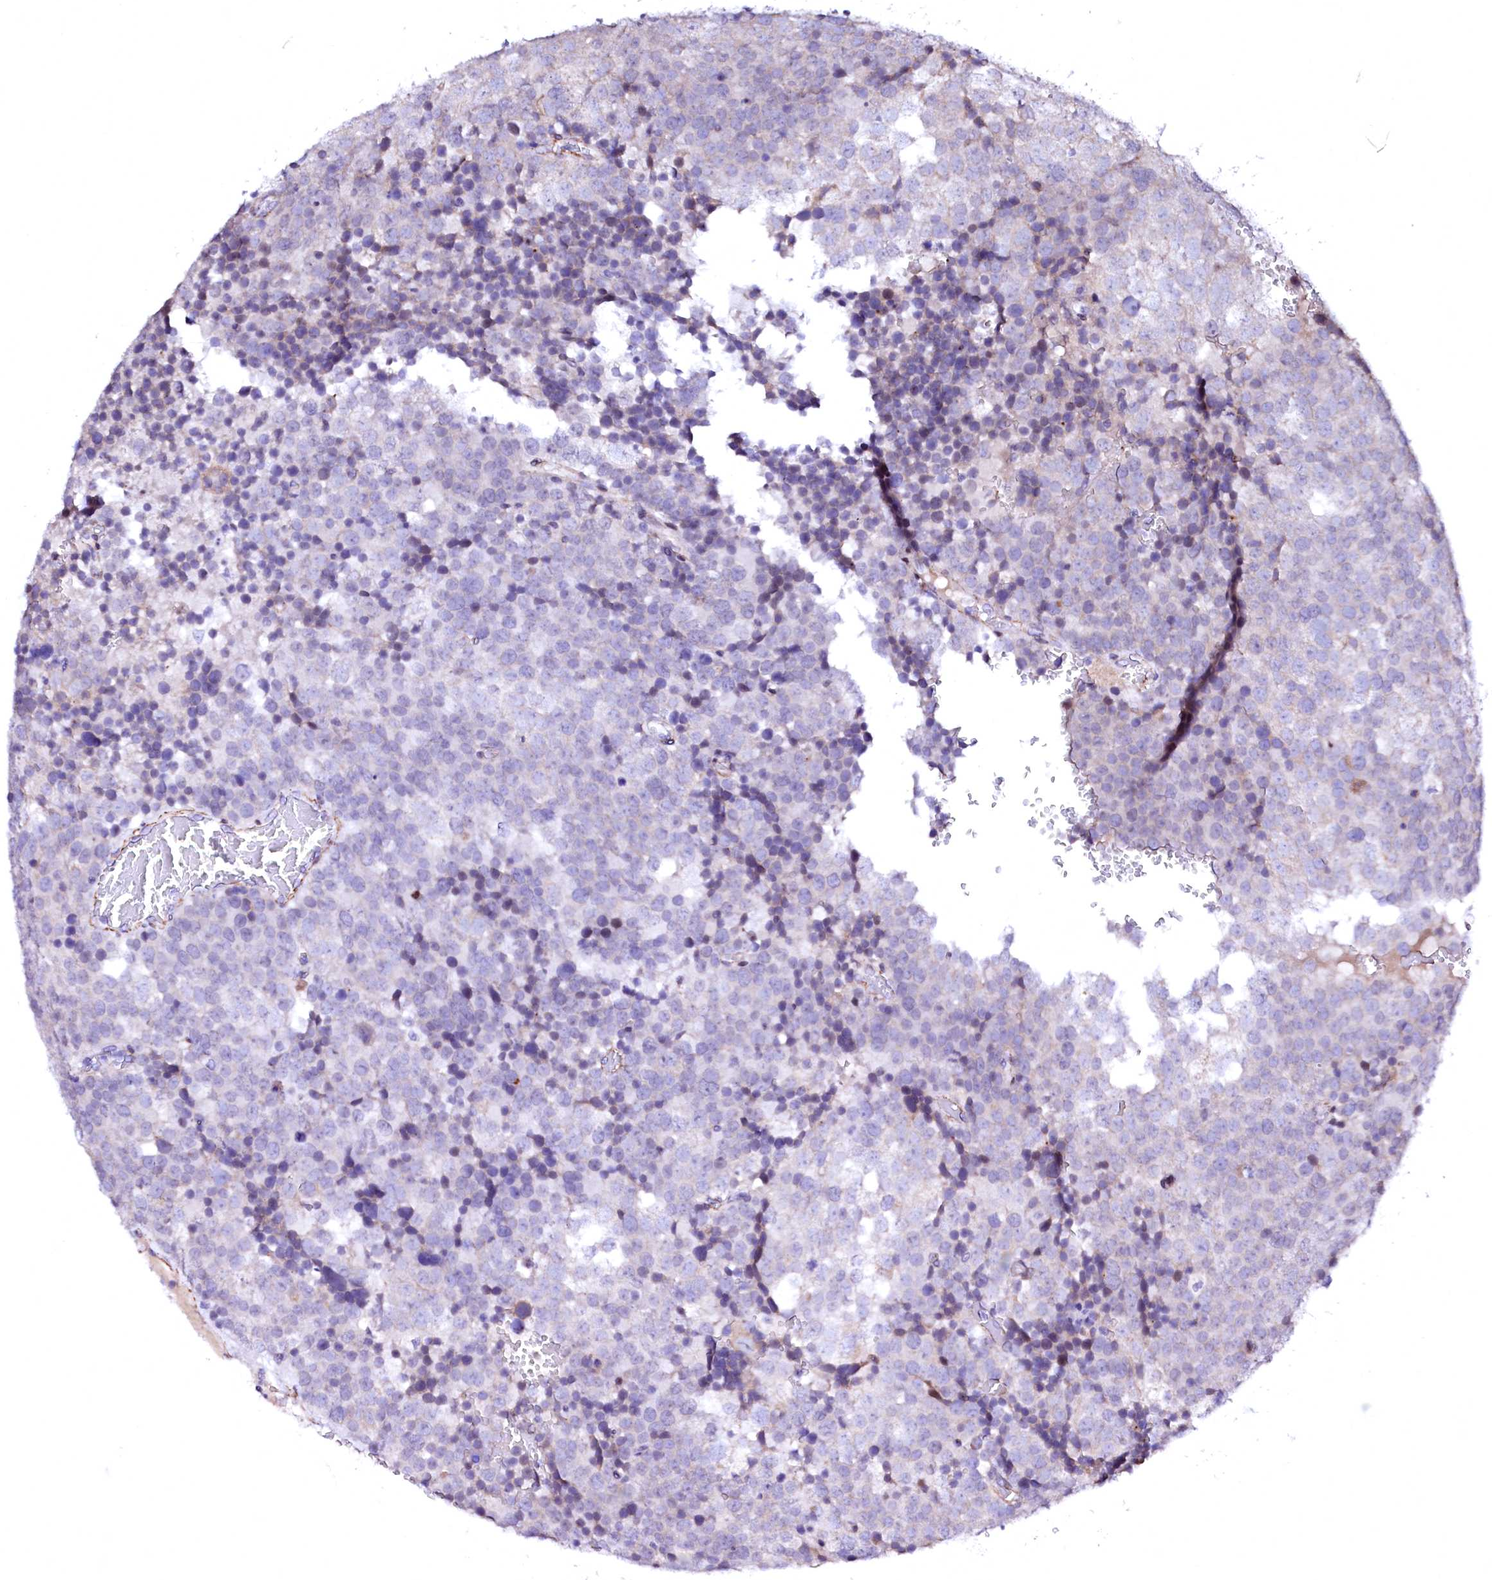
{"staining": {"intensity": "negative", "quantity": "none", "location": "none"}, "tissue": "testis cancer", "cell_type": "Tumor cells", "image_type": "cancer", "snomed": [{"axis": "morphology", "description": "Seminoma, NOS"}, {"axis": "topography", "description": "Testis"}], "caption": "The photomicrograph reveals no significant positivity in tumor cells of testis cancer.", "gene": "GPR176", "patient": {"sex": "male", "age": 71}}